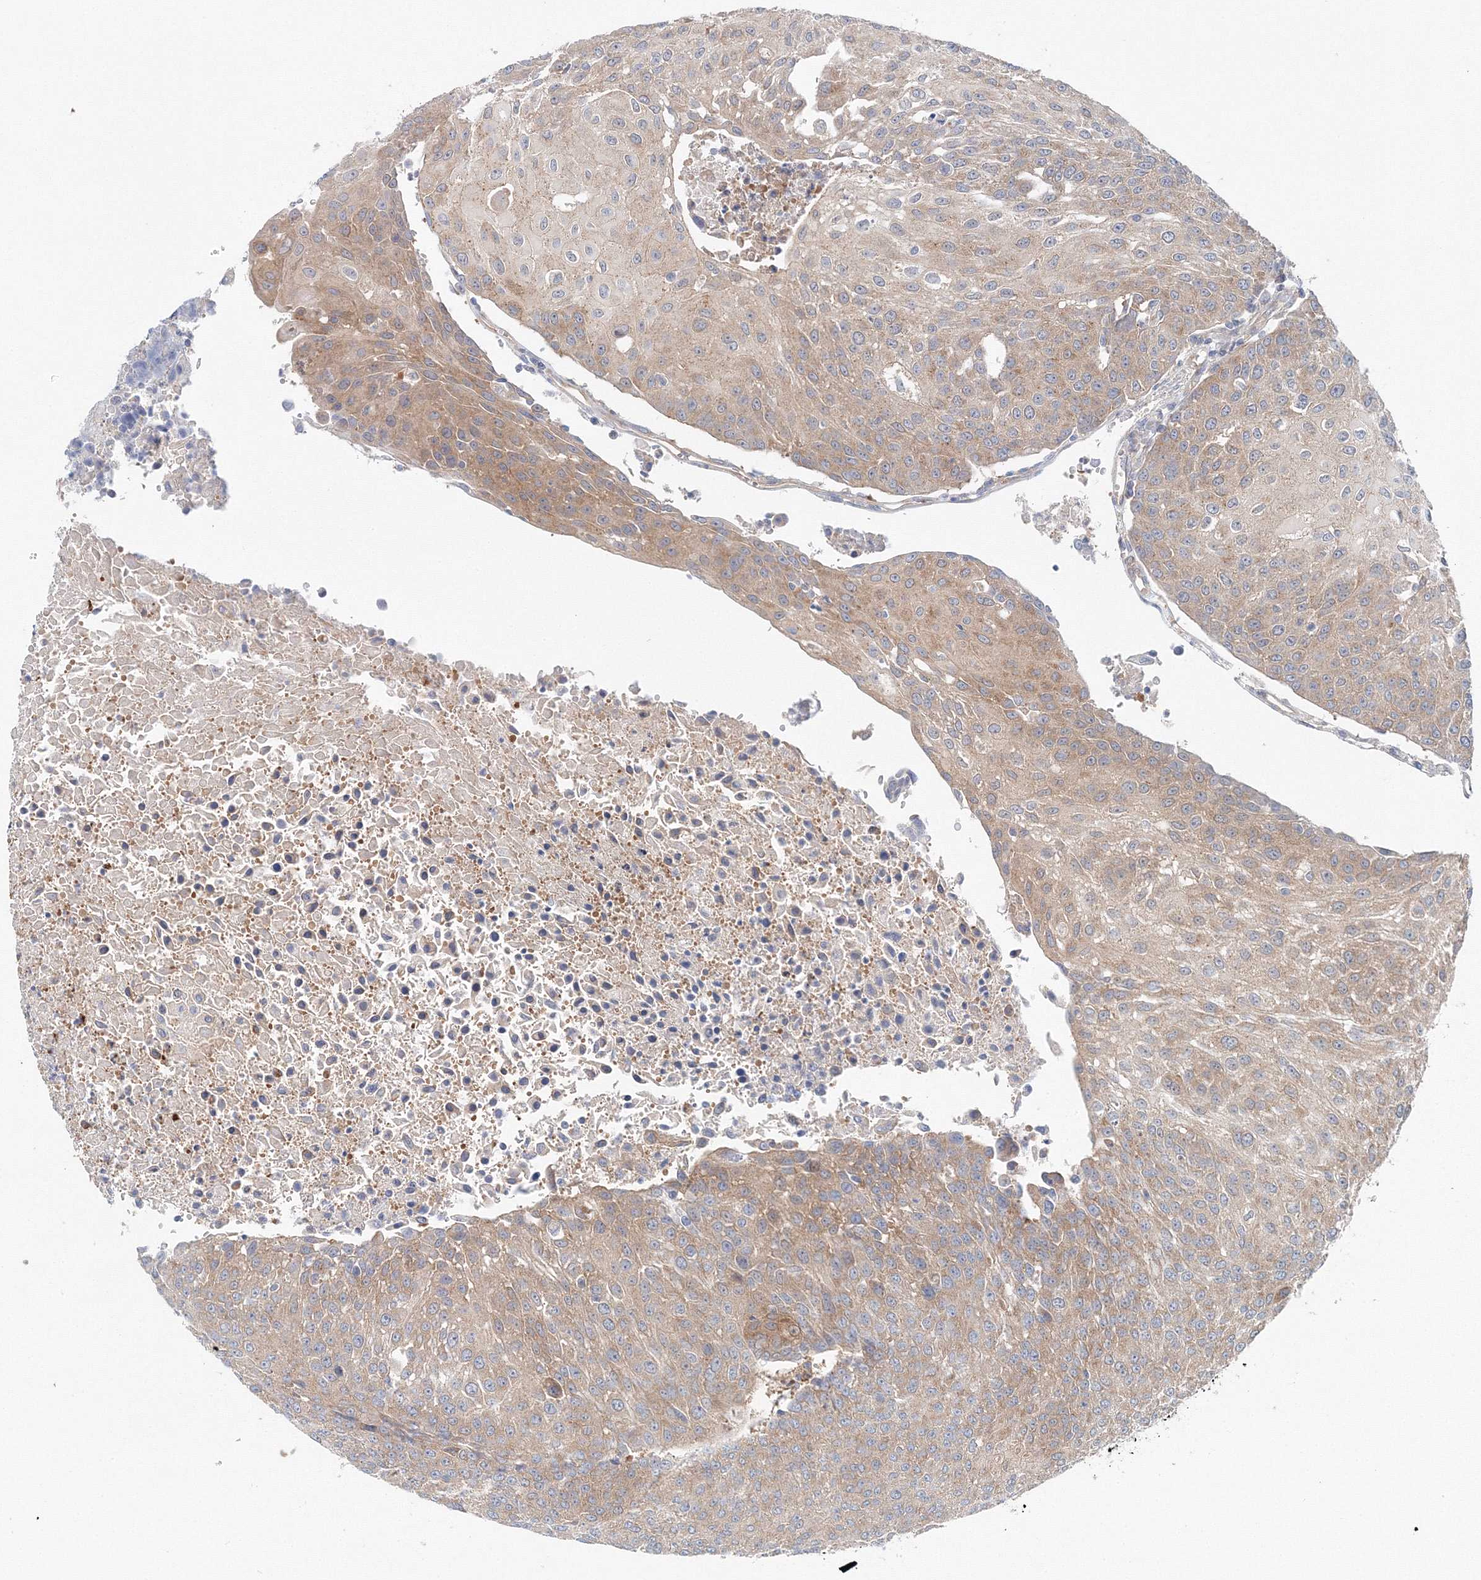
{"staining": {"intensity": "weak", "quantity": ">75%", "location": "cytoplasmic/membranous"}, "tissue": "urothelial cancer", "cell_type": "Tumor cells", "image_type": "cancer", "snomed": [{"axis": "morphology", "description": "Urothelial carcinoma, High grade"}, {"axis": "topography", "description": "Urinary bladder"}], "caption": "Protein expression analysis of urothelial cancer exhibits weak cytoplasmic/membranous positivity in about >75% of tumor cells.", "gene": "TPRKB", "patient": {"sex": "female", "age": 85}}